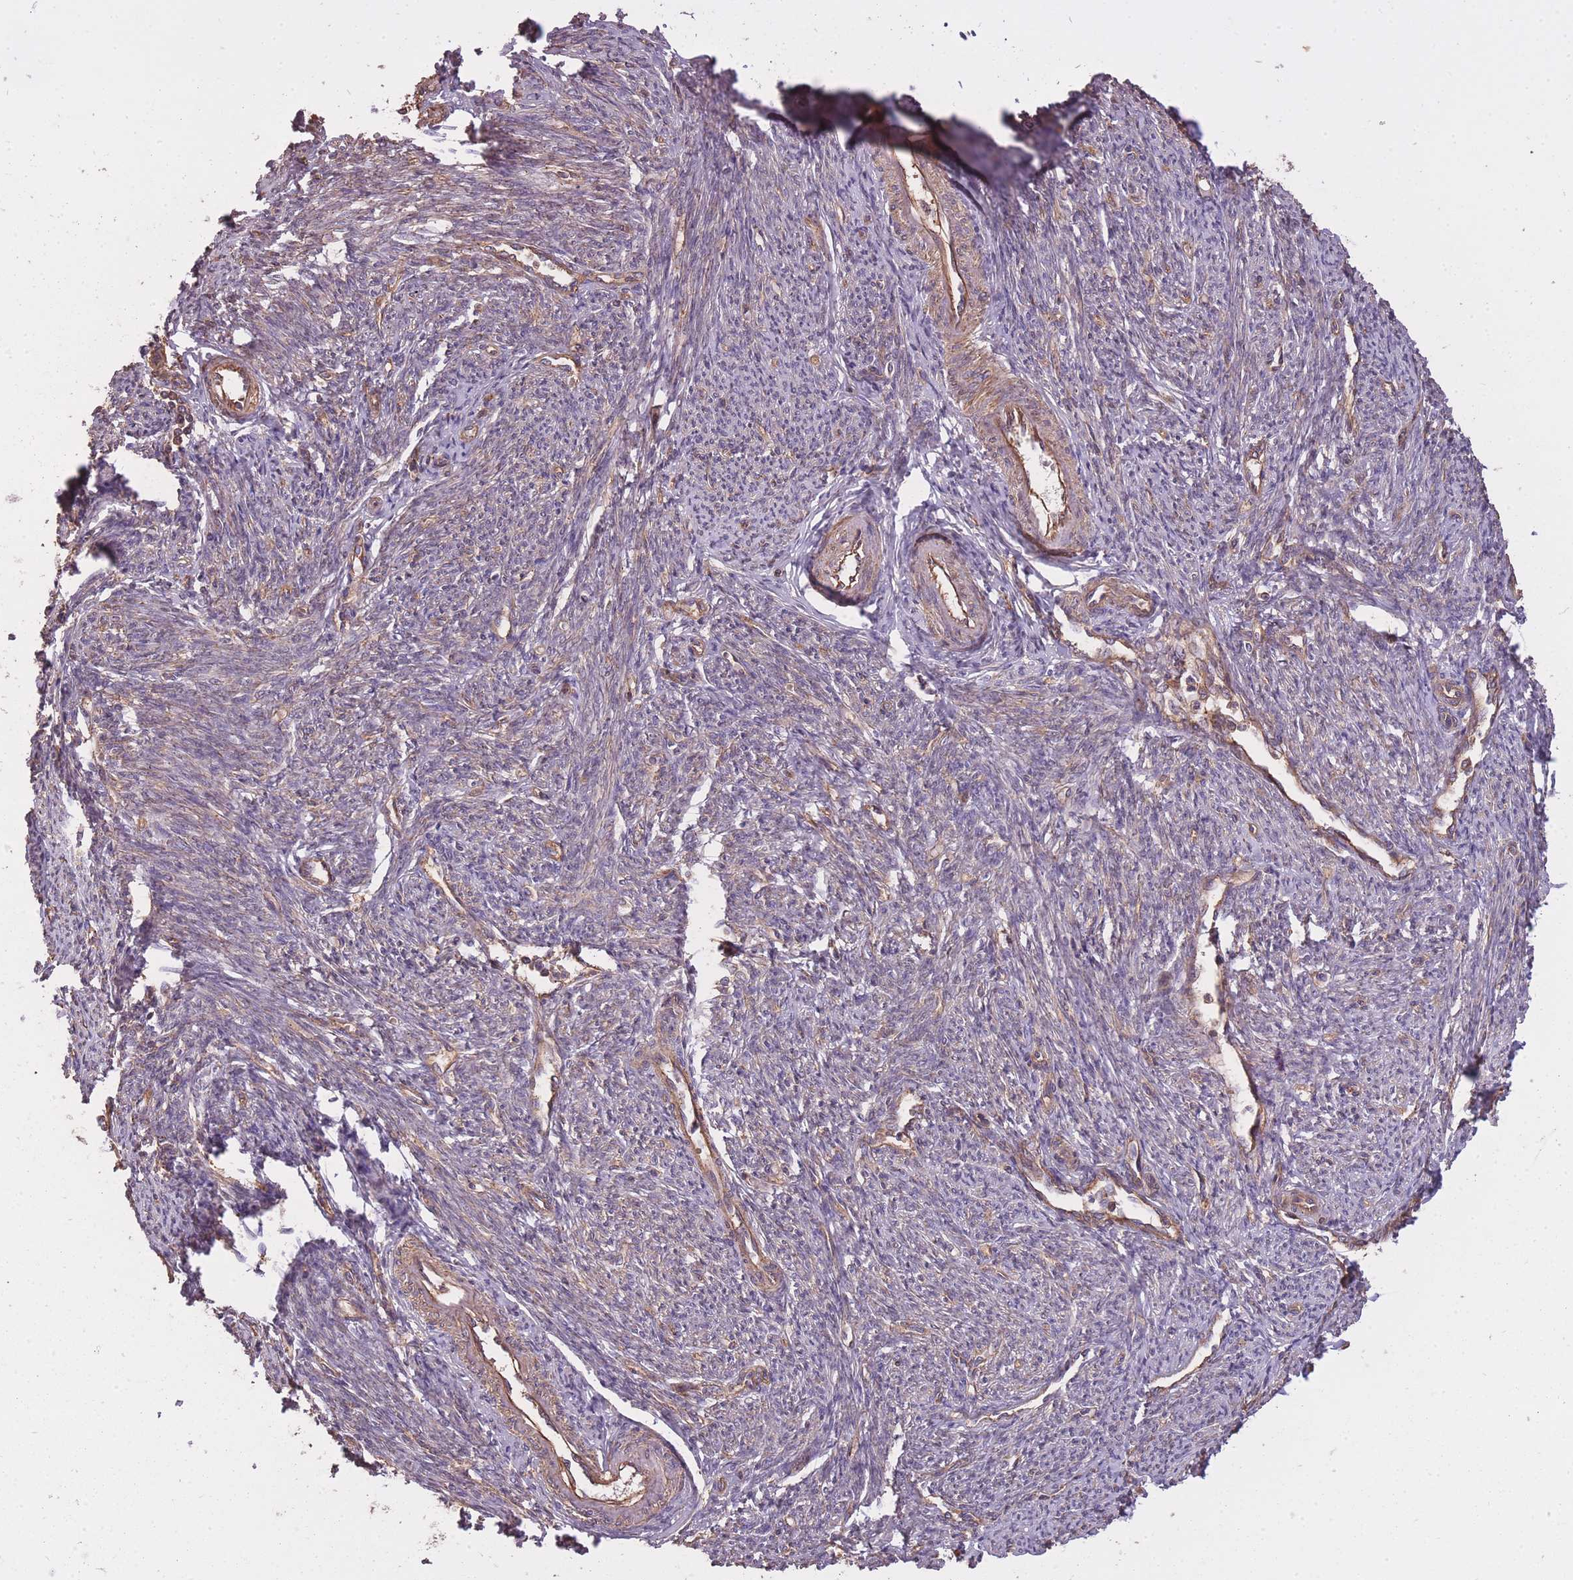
{"staining": {"intensity": "moderate", "quantity": "25%-75%", "location": "cytoplasmic/membranous"}, "tissue": "smooth muscle", "cell_type": "Smooth muscle cells", "image_type": "normal", "snomed": [{"axis": "morphology", "description": "Normal tissue, NOS"}, {"axis": "topography", "description": "Smooth muscle"}, {"axis": "topography", "description": "Fallopian tube"}], "caption": "The immunohistochemical stain shows moderate cytoplasmic/membranous staining in smooth muscle cells of unremarkable smooth muscle. The staining was performed using DAB (3,3'-diaminobenzidine) to visualize the protein expression in brown, while the nuclei were stained in blue with hematoxylin (Magnification: 20x).", "gene": "ARMH3", "patient": {"sex": "female", "age": 59}}